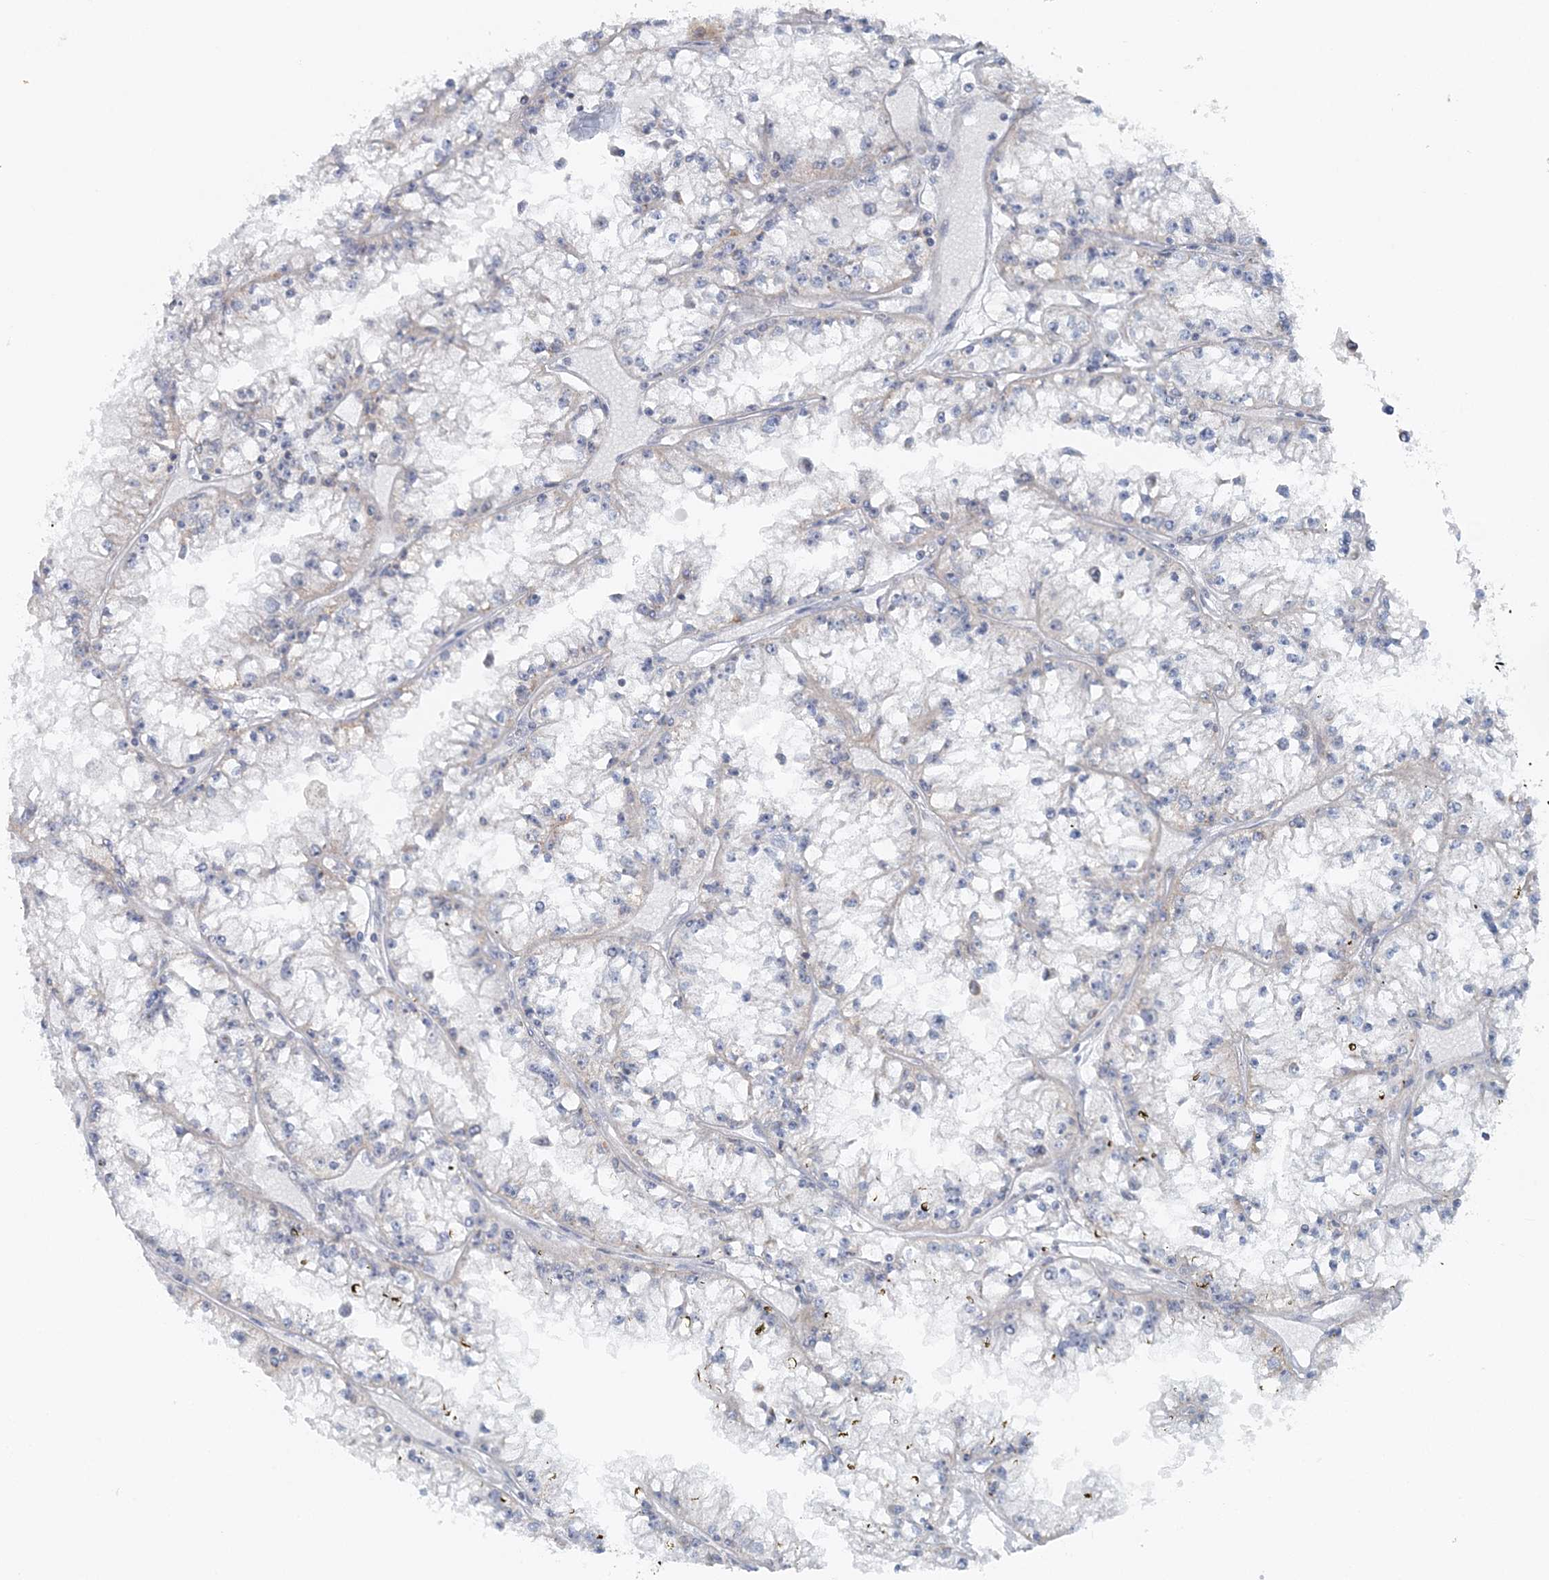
{"staining": {"intensity": "weak", "quantity": "<25%", "location": "cytoplasmic/membranous"}, "tissue": "renal cancer", "cell_type": "Tumor cells", "image_type": "cancer", "snomed": [{"axis": "morphology", "description": "Adenocarcinoma, NOS"}, {"axis": "topography", "description": "Kidney"}], "caption": "Immunohistochemical staining of human renal adenocarcinoma demonstrates no significant expression in tumor cells. (DAB immunohistochemistry (IHC) with hematoxylin counter stain).", "gene": "RNF150", "patient": {"sex": "male", "age": 56}}